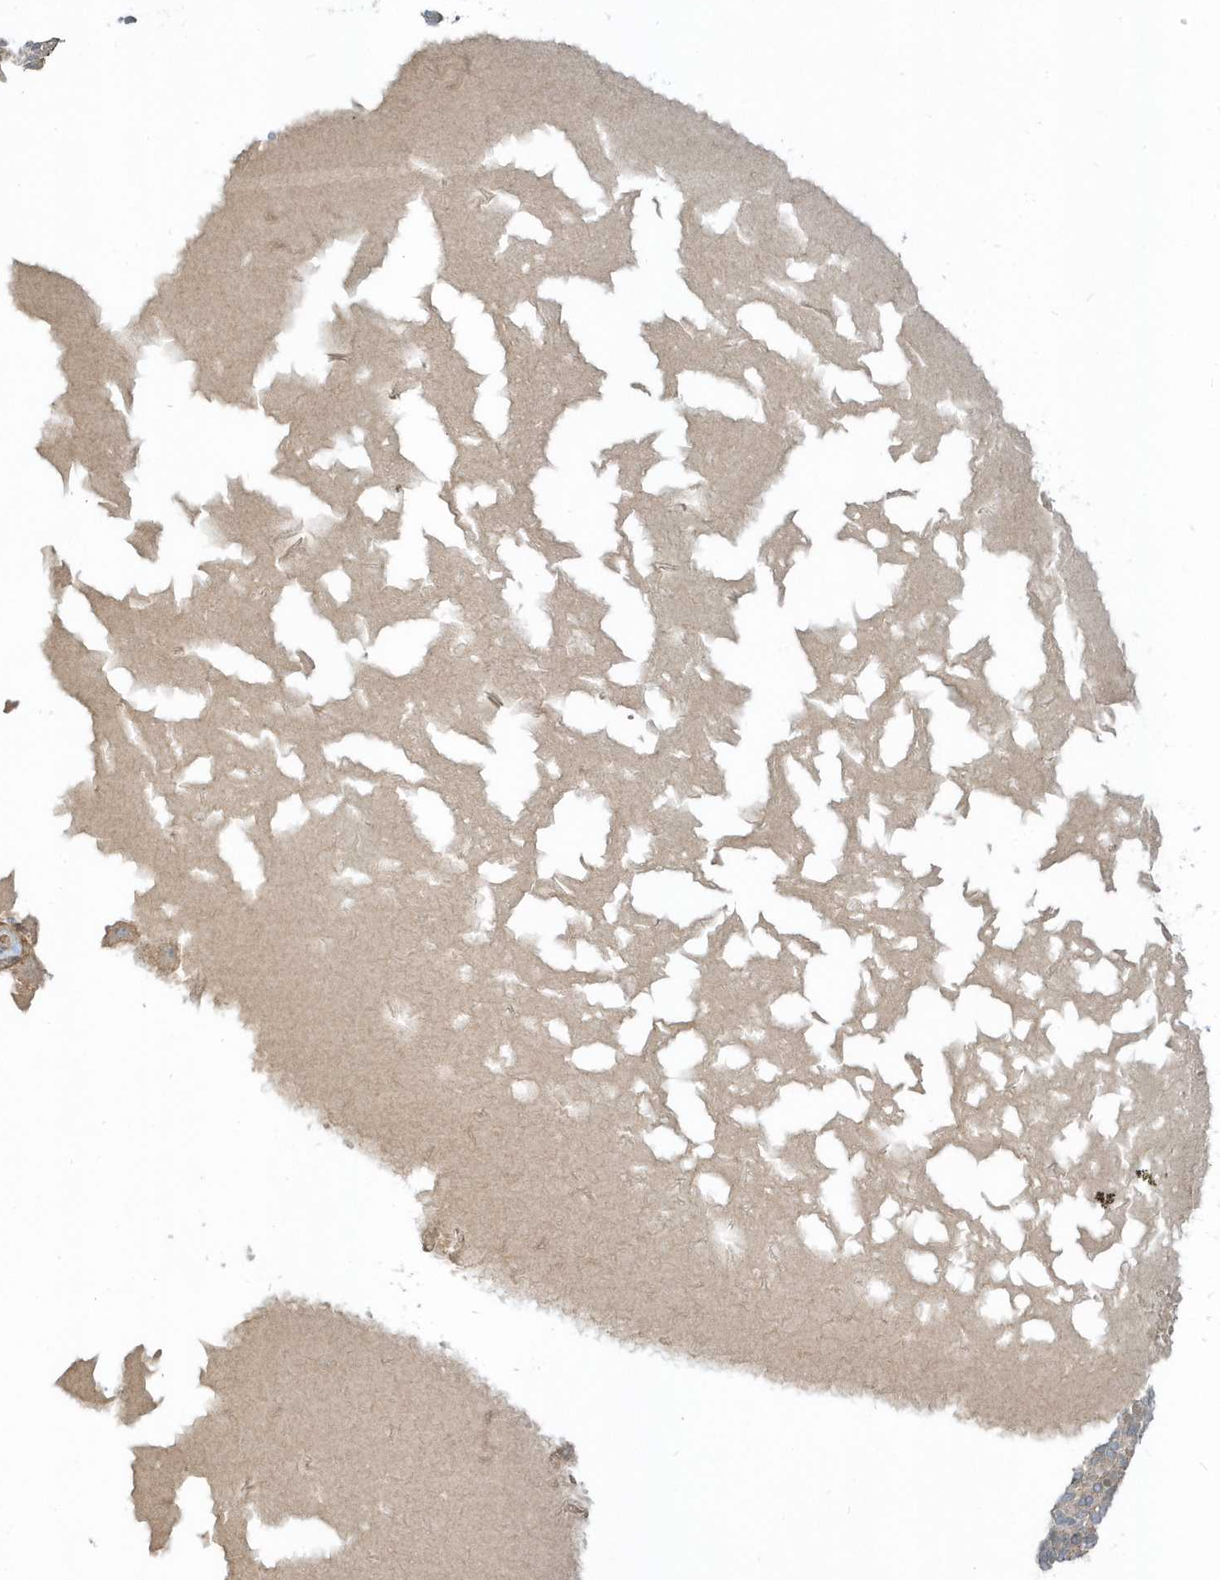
{"staining": {"intensity": "weak", "quantity": "25%-75%", "location": "cytoplasmic/membranous"}, "tissue": "skin cancer", "cell_type": "Tumor cells", "image_type": "cancer", "snomed": [{"axis": "morphology", "description": "Squamous cell carcinoma, NOS"}, {"axis": "topography", "description": "Skin"}], "caption": "This is a photomicrograph of immunohistochemistry (IHC) staining of squamous cell carcinoma (skin), which shows weak staining in the cytoplasmic/membranous of tumor cells.", "gene": "ZBTB8A", "patient": {"sex": "female", "age": 90}}